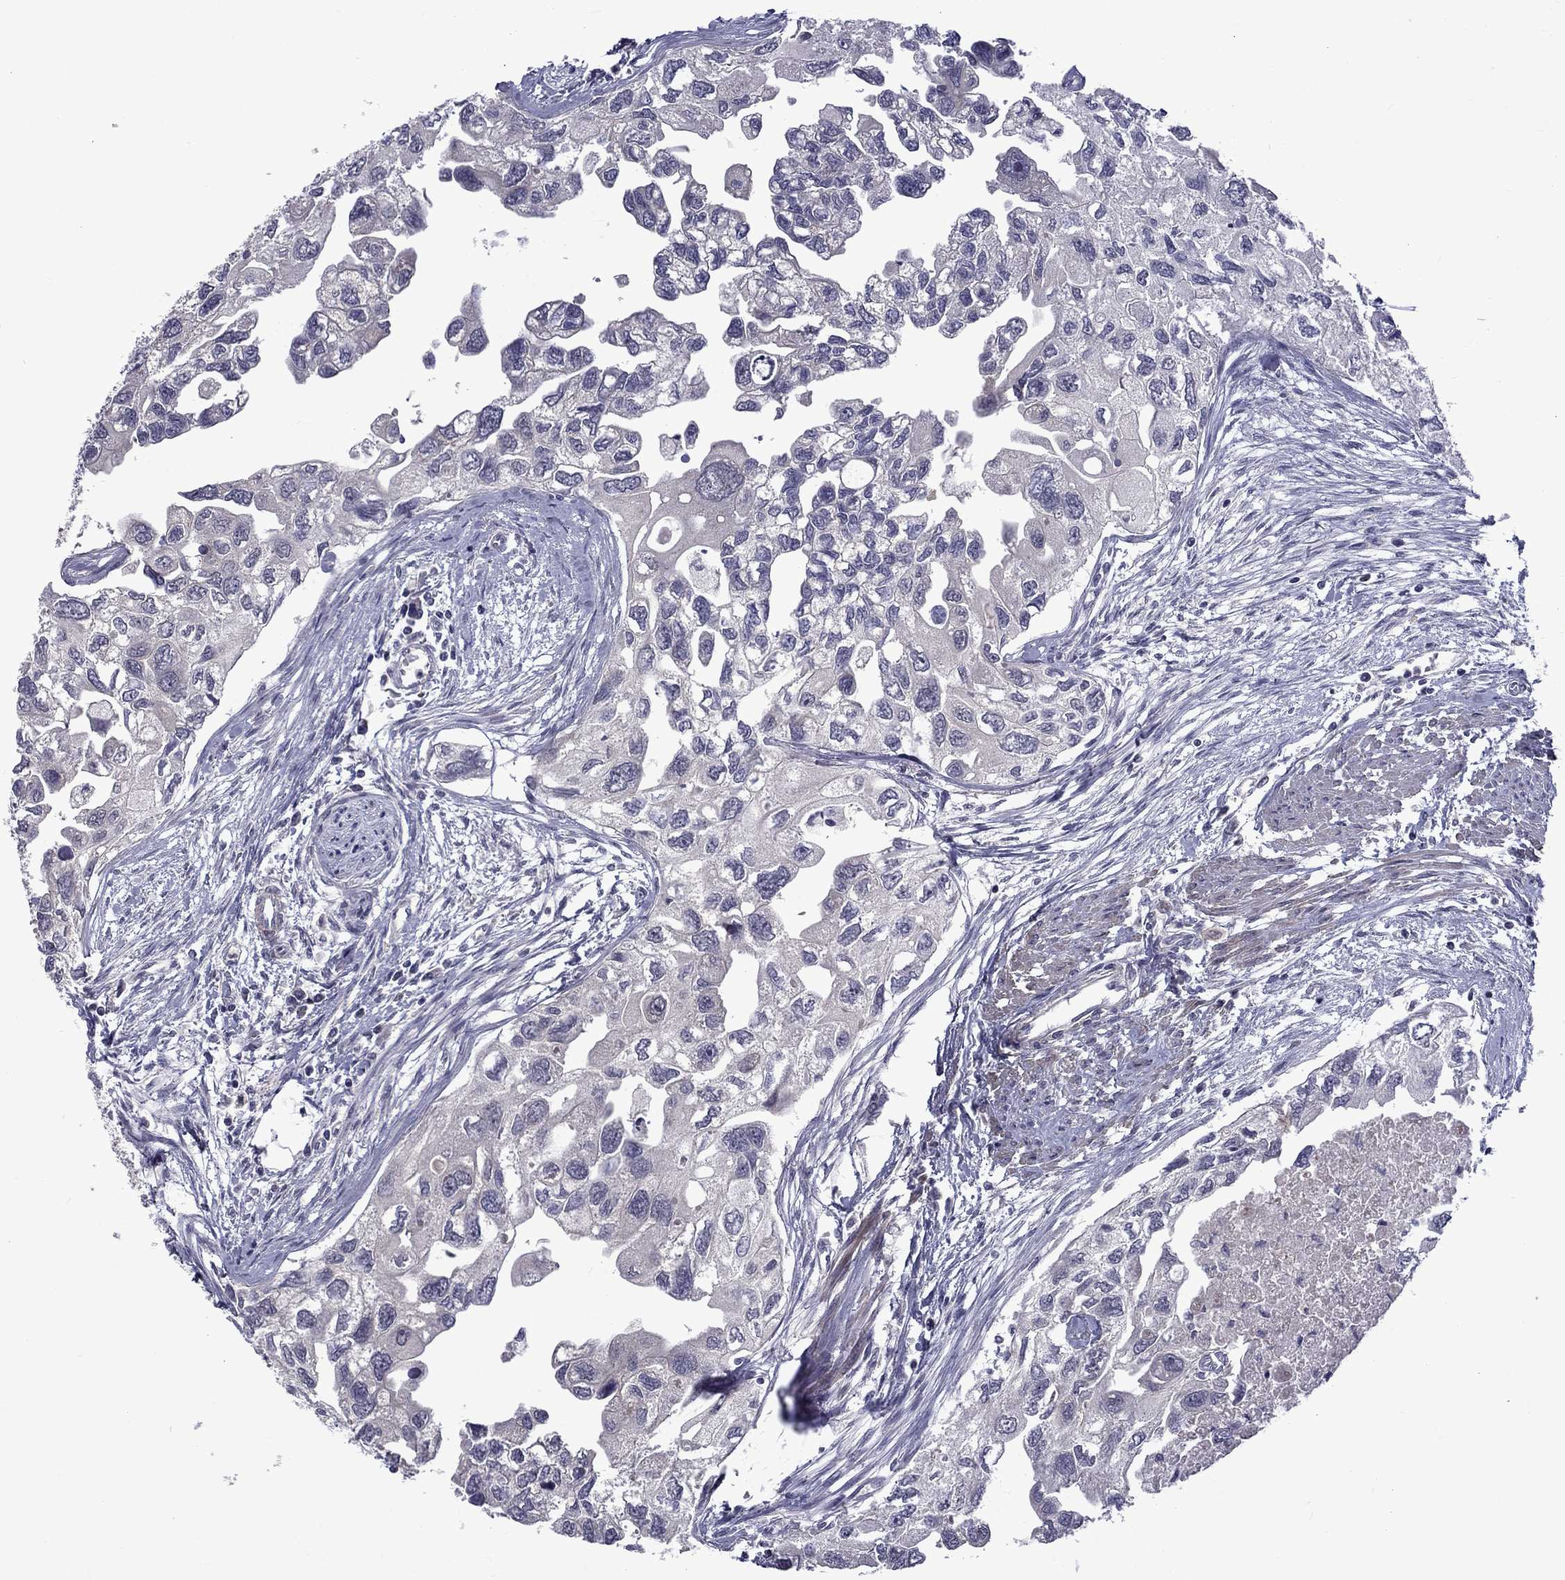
{"staining": {"intensity": "negative", "quantity": "none", "location": "none"}, "tissue": "urothelial cancer", "cell_type": "Tumor cells", "image_type": "cancer", "snomed": [{"axis": "morphology", "description": "Urothelial carcinoma, High grade"}, {"axis": "topography", "description": "Urinary bladder"}], "caption": "This photomicrograph is of high-grade urothelial carcinoma stained with IHC to label a protein in brown with the nuclei are counter-stained blue. There is no positivity in tumor cells.", "gene": "SNTA1", "patient": {"sex": "male", "age": 59}}